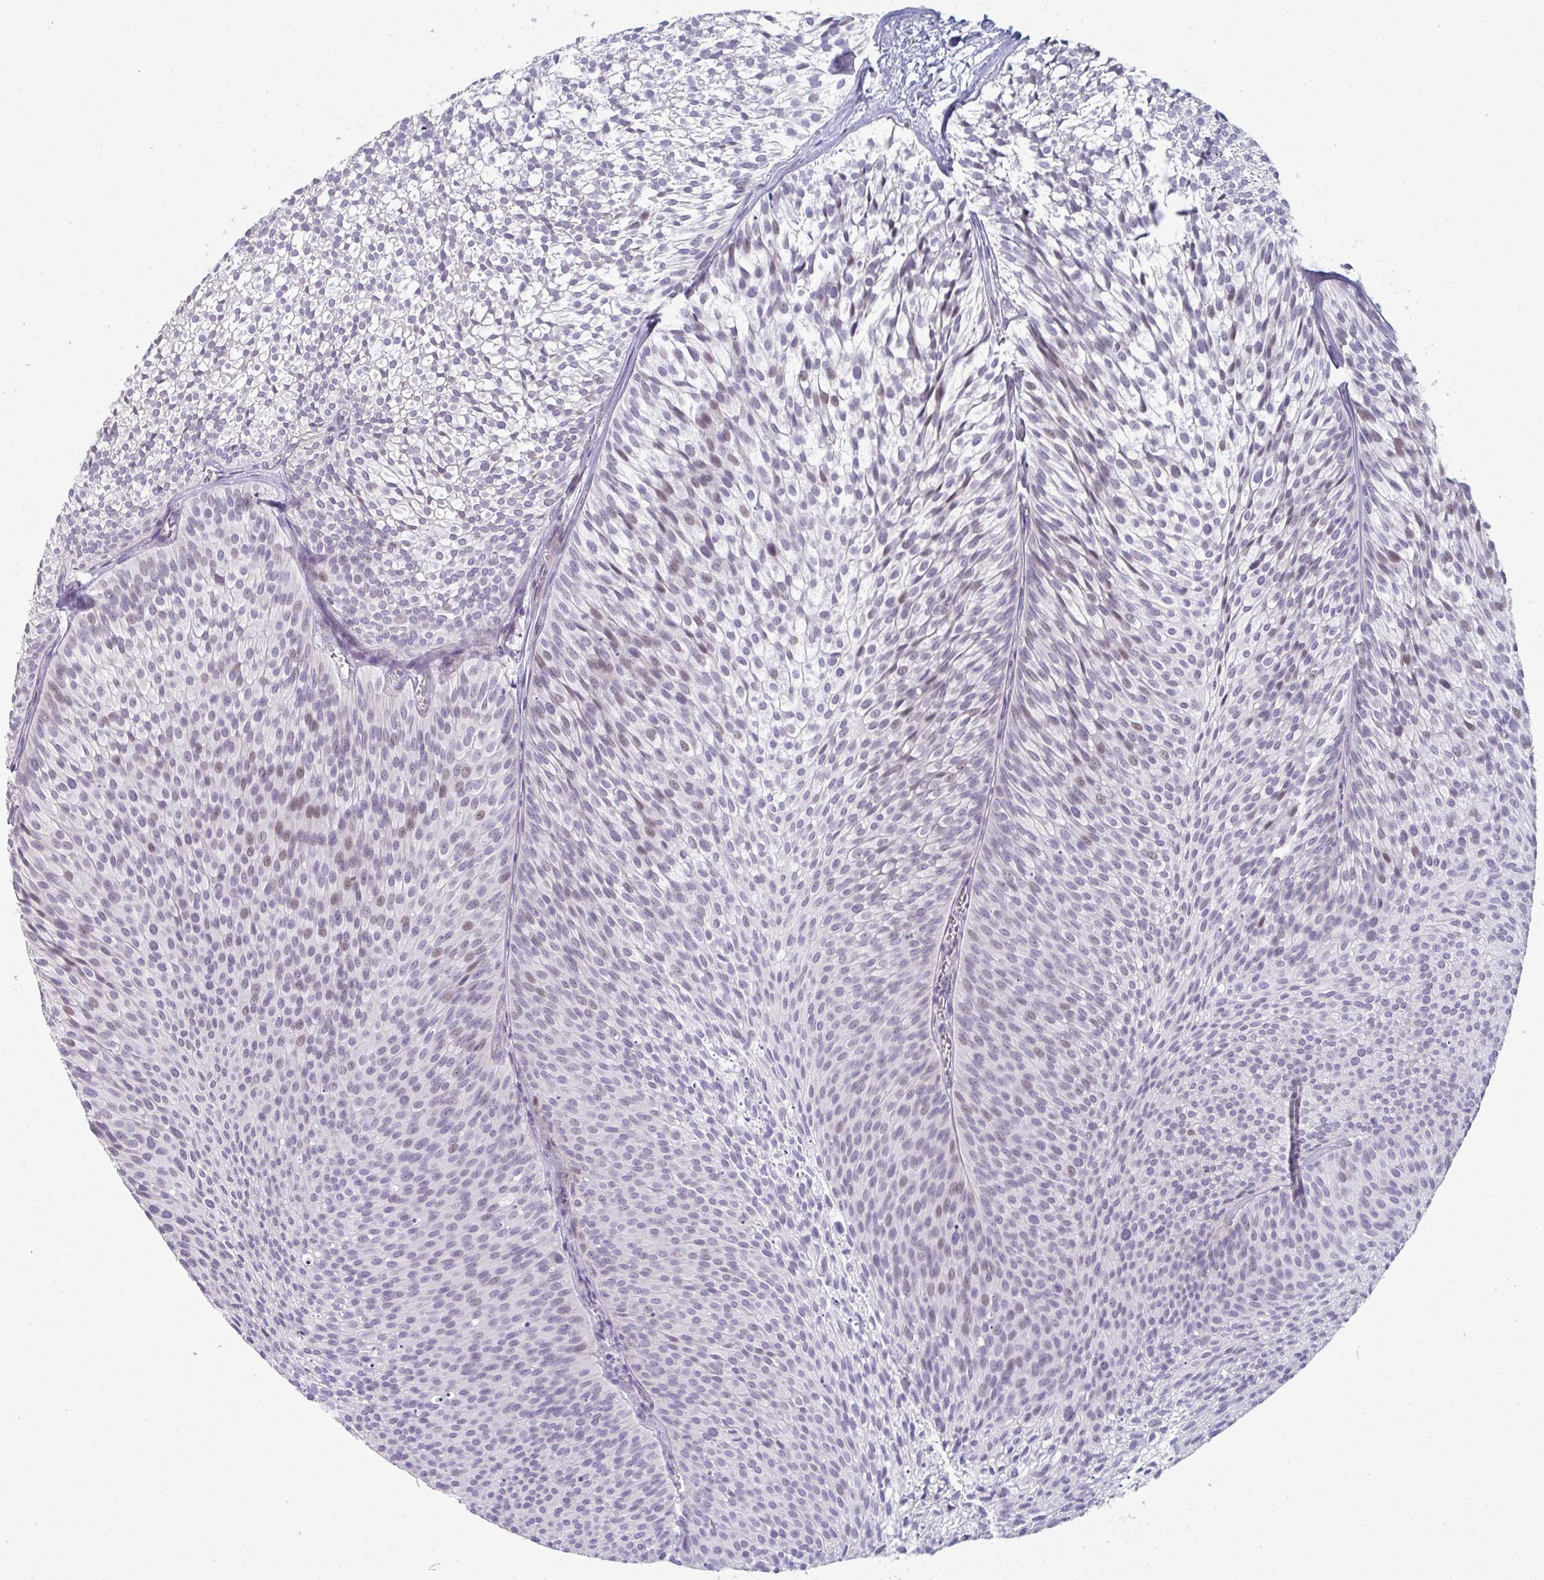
{"staining": {"intensity": "weak", "quantity": "<25%", "location": "nuclear"}, "tissue": "urothelial cancer", "cell_type": "Tumor cells", "image_type": "cancer", "snomed": [{"axis": "morphology", "description": "Urothelial carcinoma, Low grade"}, {"axis": "topography", "description": "Urinary bladder"}], "caption": "There is no significant expression in tumor cells of urothelial cancer.", "gene": "A1CF", "patient": {"sex": "male", "age": 91}}